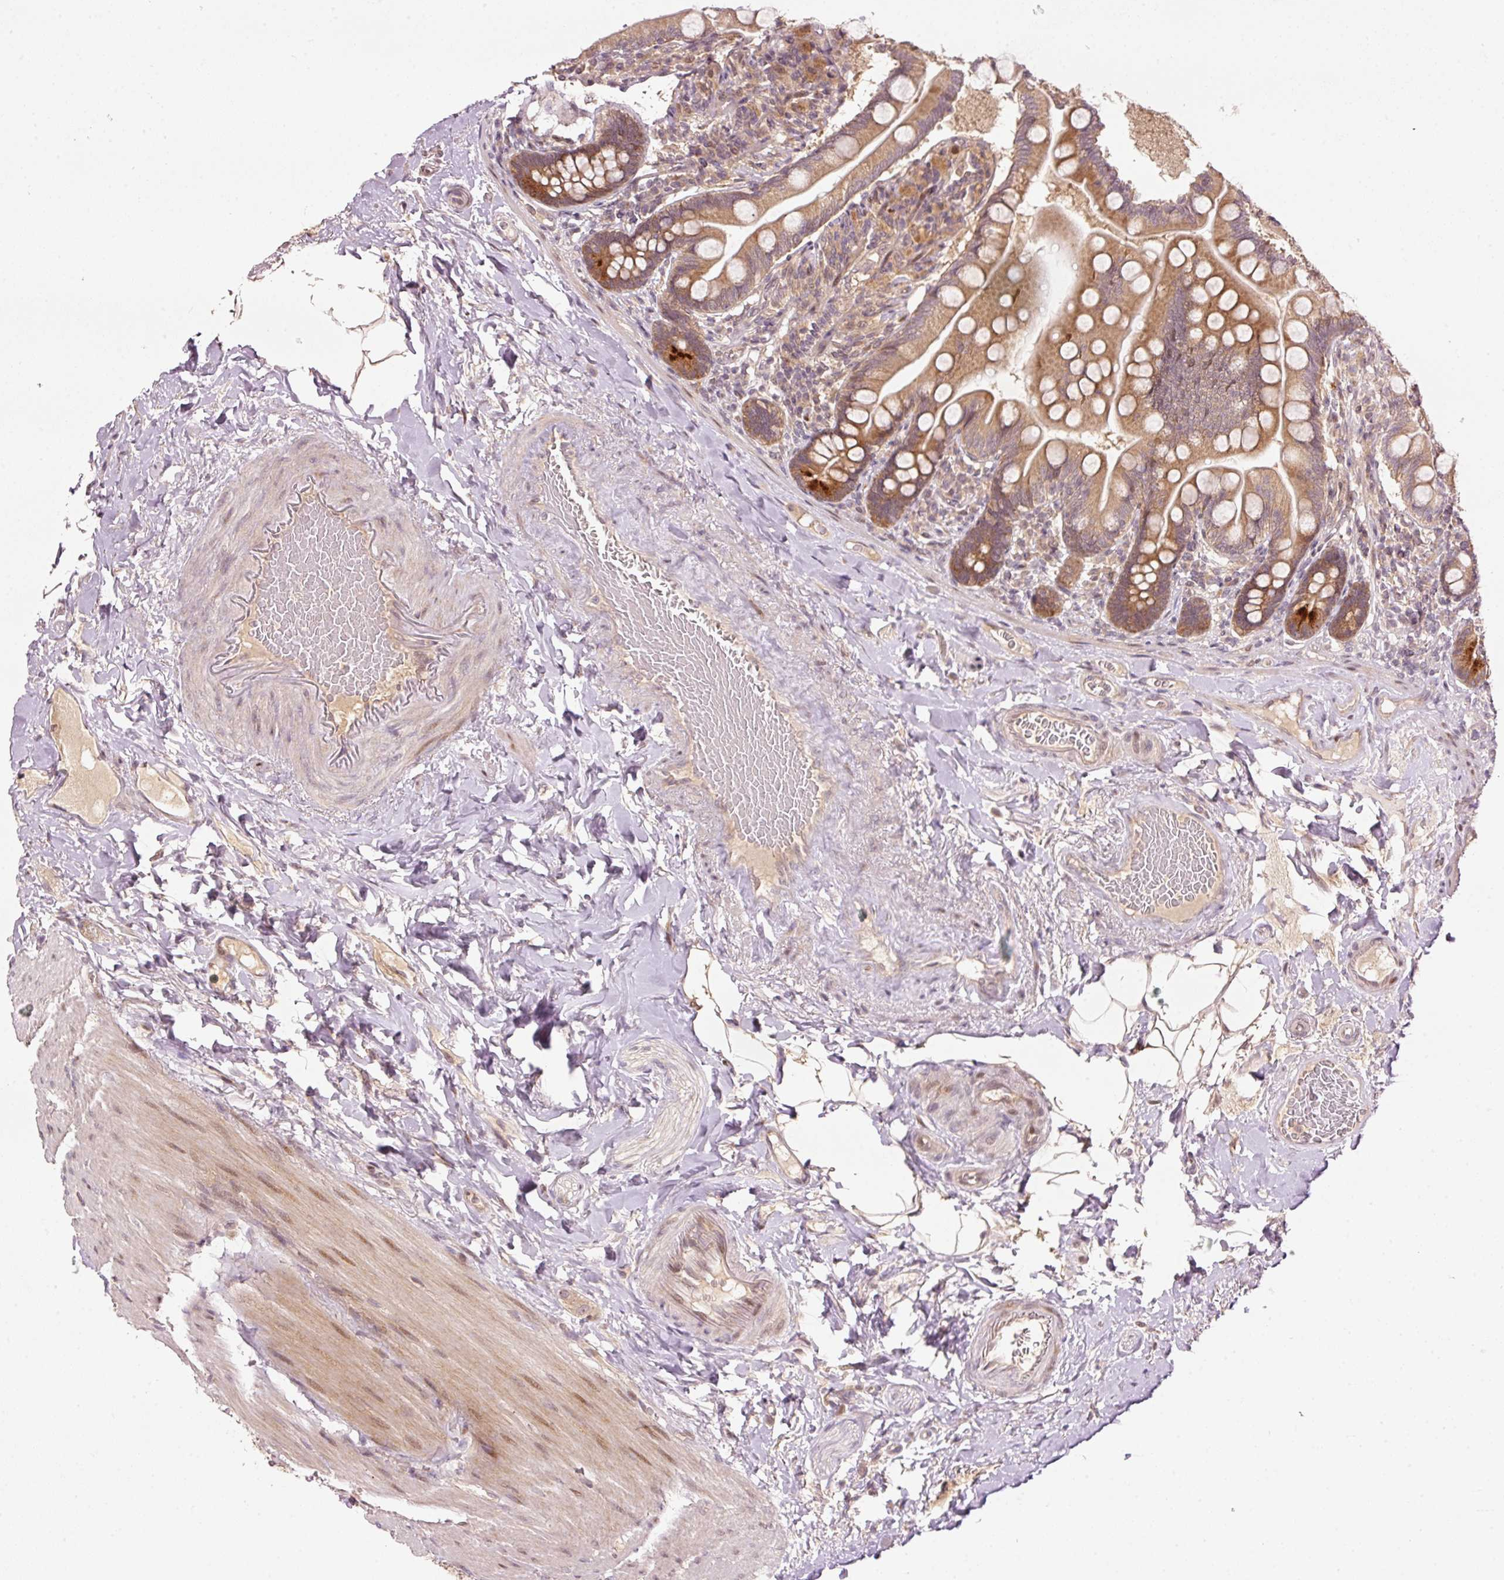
{"staining": {"intensity": "moderate", "quantity": ">75%", "location": "cytoplasmic/membranous"}, "tissue": "small intestine", "cell_type": "Glandular cells", "image_type": "normal", "snomed": [{"axis": "morphology", "description": "Normal tissue, NOS"}, {"axis": "topography", "description": "Small intestine"}], "caption": "This is an image of immunohistochemistry staining of normal small intestine, which shows moderate staining in the cytoplasmic/membranous of glandular cells.", "gene": "PCDHB1", "patient": {"sex": "female", "age": 64}}